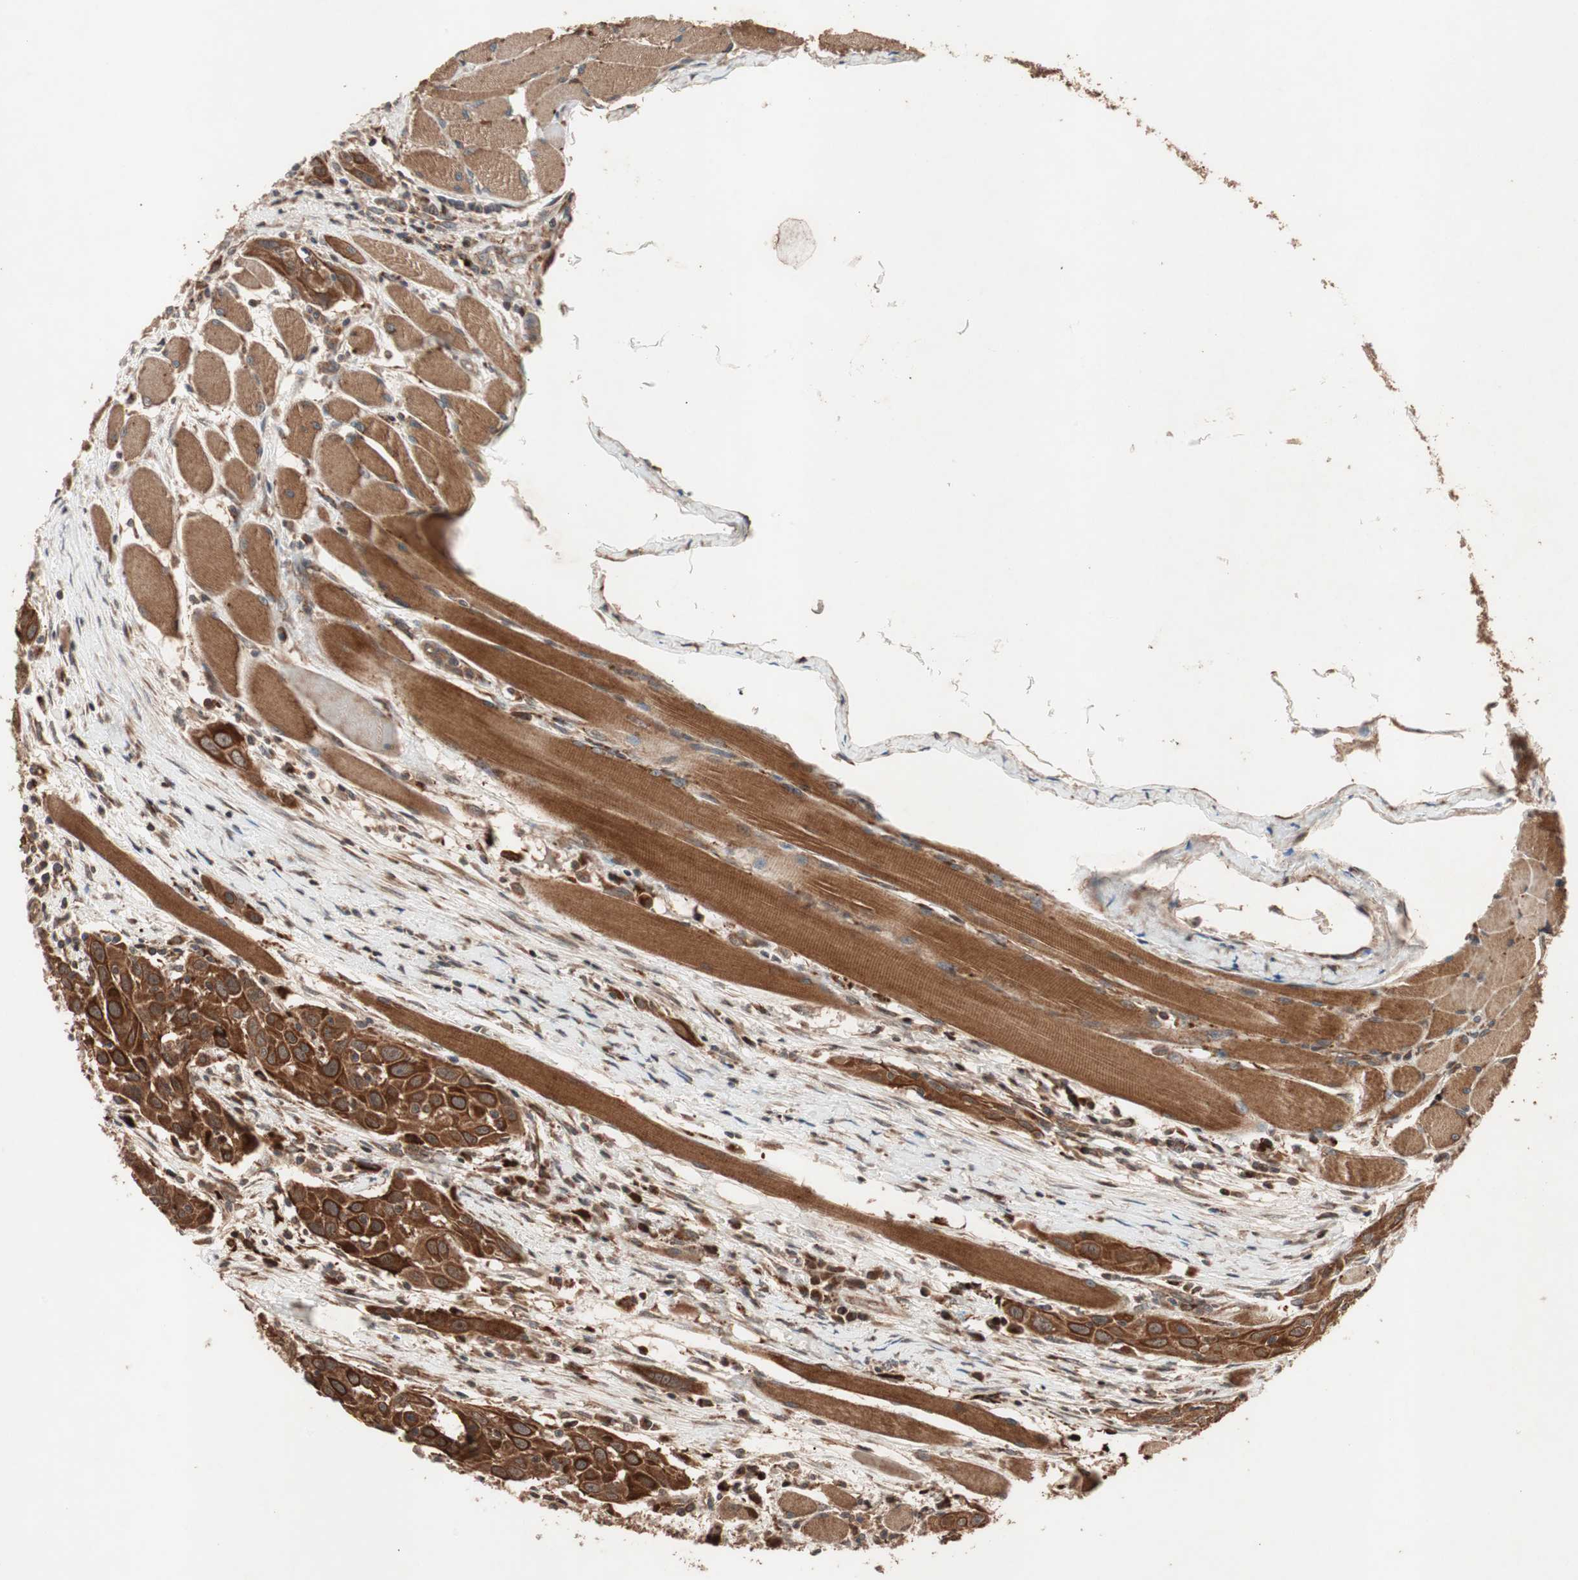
{"staining": {"intensity": "strong", "quantity": ">75%", "location": "cytoplasmic/membranous"}, "tissue": "head and neck cancer", "cell_type": "Tumor cells", "image_type": "cancer", "snomed": [{"axis": "morphology", "description": "Squamous cell carcinoma, NOS"}, {"axis": "topography", "description": "Oral tissue"}, {"axis": "topography", "description": "Head-Neck"}], "caption": "Head and neck squamous cell carcinoma stained with a protein marker displays strong staining in tumor cells.", "gene": "RAB1A", "patient": {"sex": "female", "age": 50}}